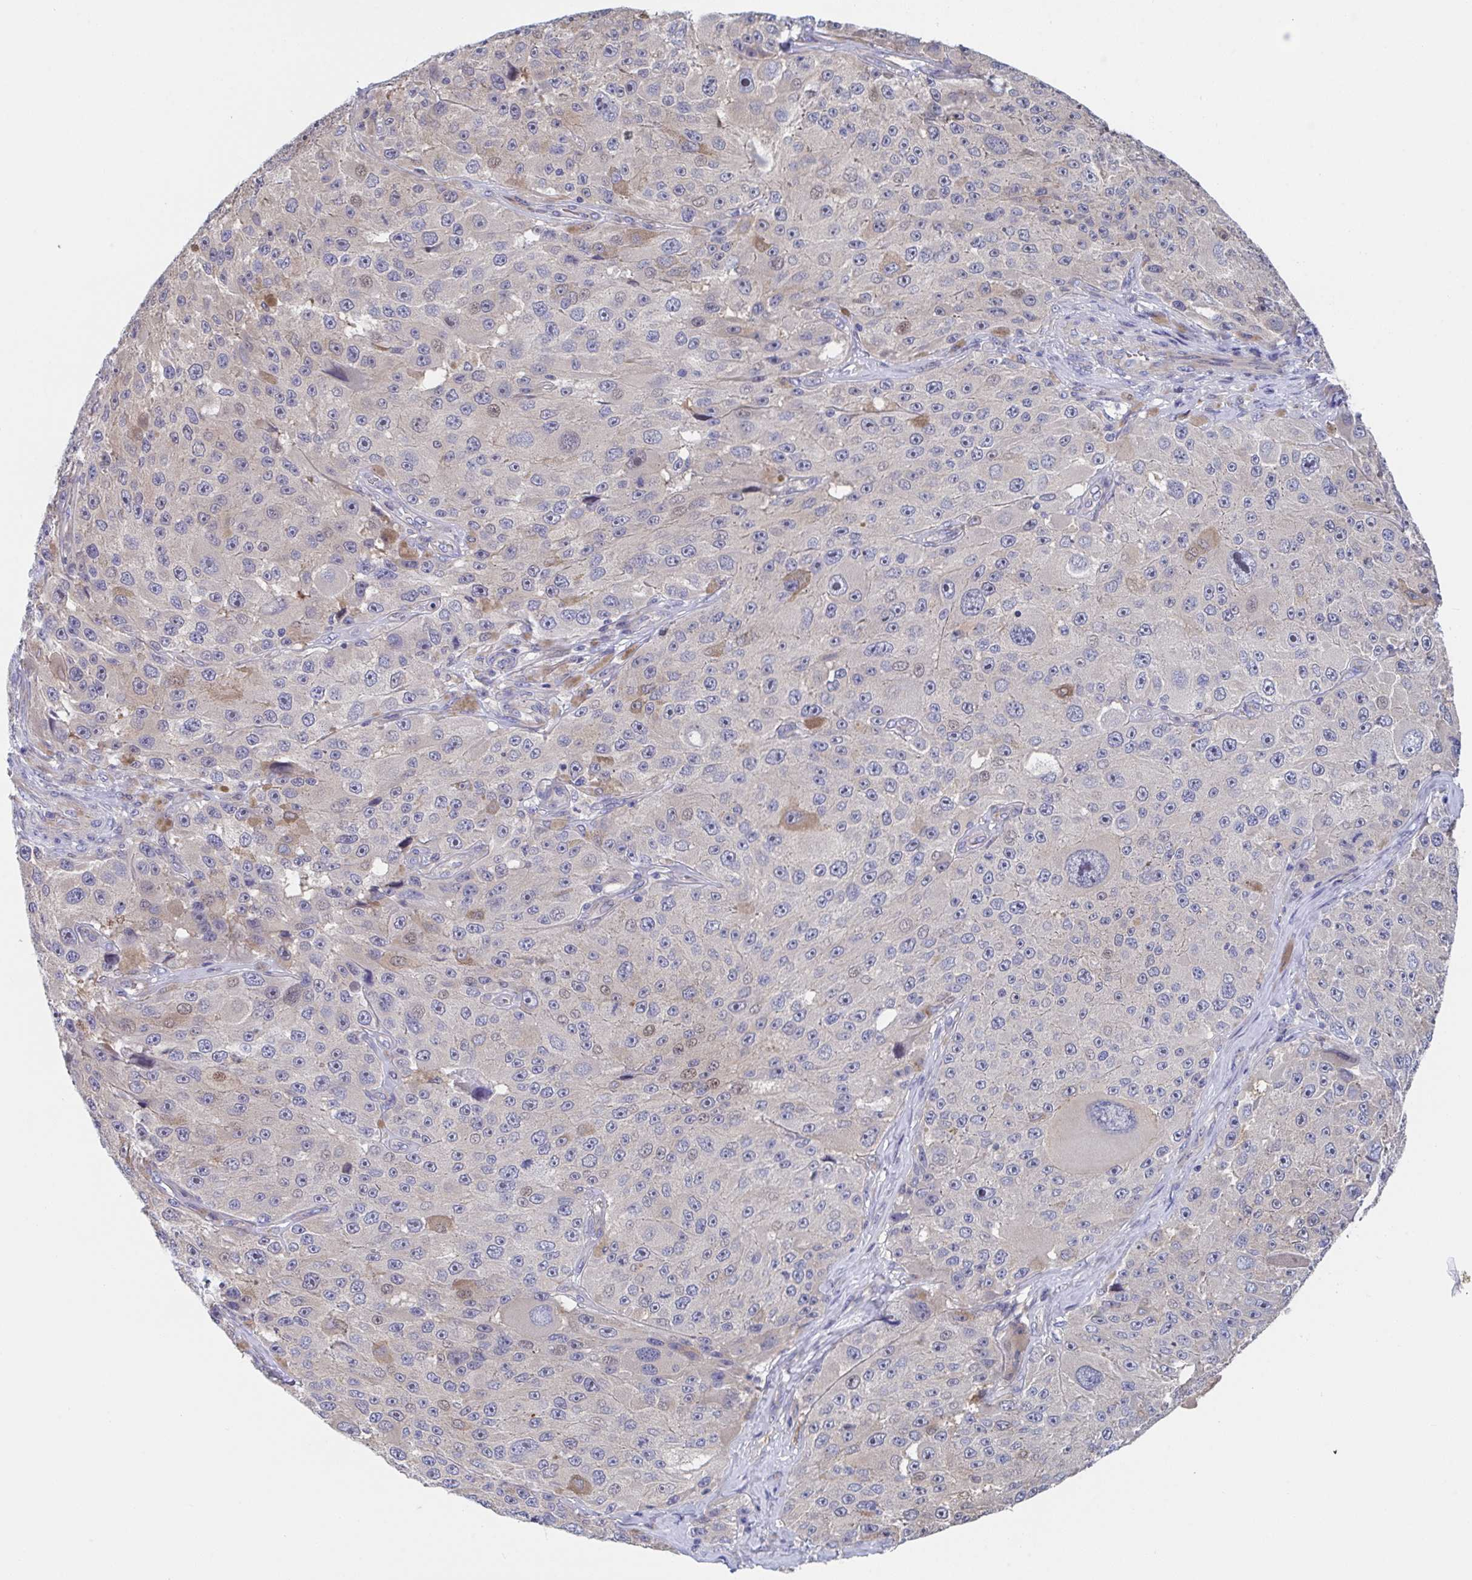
{"staining": {"intensity": "moderate", "quantity": "<25%", "location": "nuclear"}, "tissue": "melanoma", "cell_type": "Tumor cells", "image_type": "cancer", "snomed": [{"axis": "morphology", "description": "Malignant melanoma, Metastatic site"}, {"axis": "topography", "description": "Lymph node"}], "caption": "Immunohistochemistry (DAB (3,3'-diaminobenzidine)) staining of malignant melanoma (metastatic site) demonstrates moderate nuclear protein expression in about <25% of tumor cells. Immunohistochemistry stains the protein of interest in brown and the nuclei are stained blue.", "gene": "P2RX3", "patient": {"sex": "male", "age": 62}}